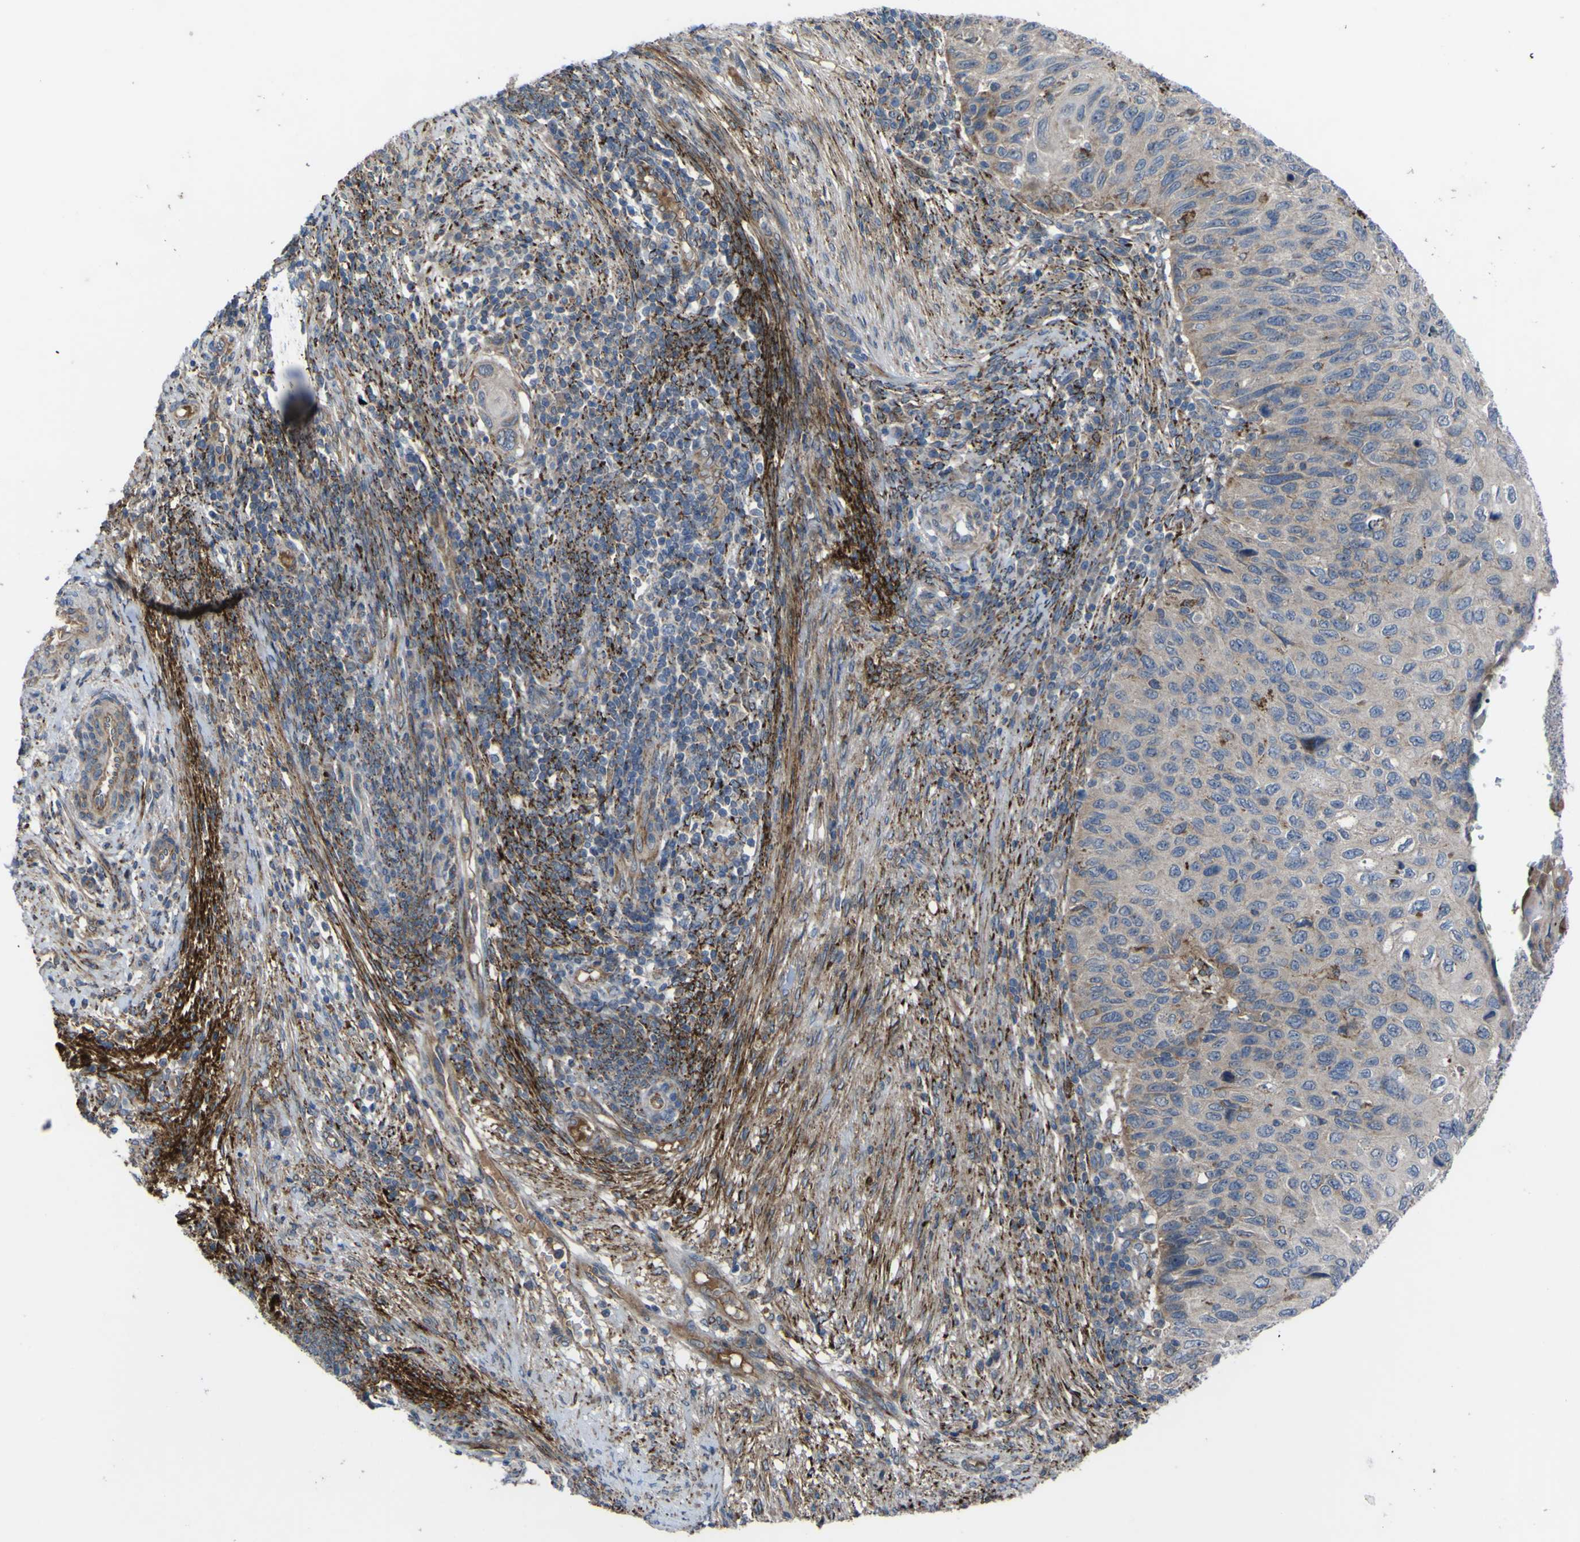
{"staining": {"intensity": "weak", "quantity": "<25%", "location": "cytoplasmic/membranous"}, "tissue": "cervical cancer", "cell_type": "Tumor cells", "image_type": "cancer", "snomed": [{"axis": "morphology", "description": "Squamous cell carcinoma, NOS"}, {"axis": "topography", "description": "Cervix"}], "caption": "Tumor cells show no significant protein staining in squamous cell carcinoma (cervical). (DAB immunohistochemistry with hematoxylin counter stain).", "gene": "GPLD1", "patient": {"sex": "female", "age": 70}}